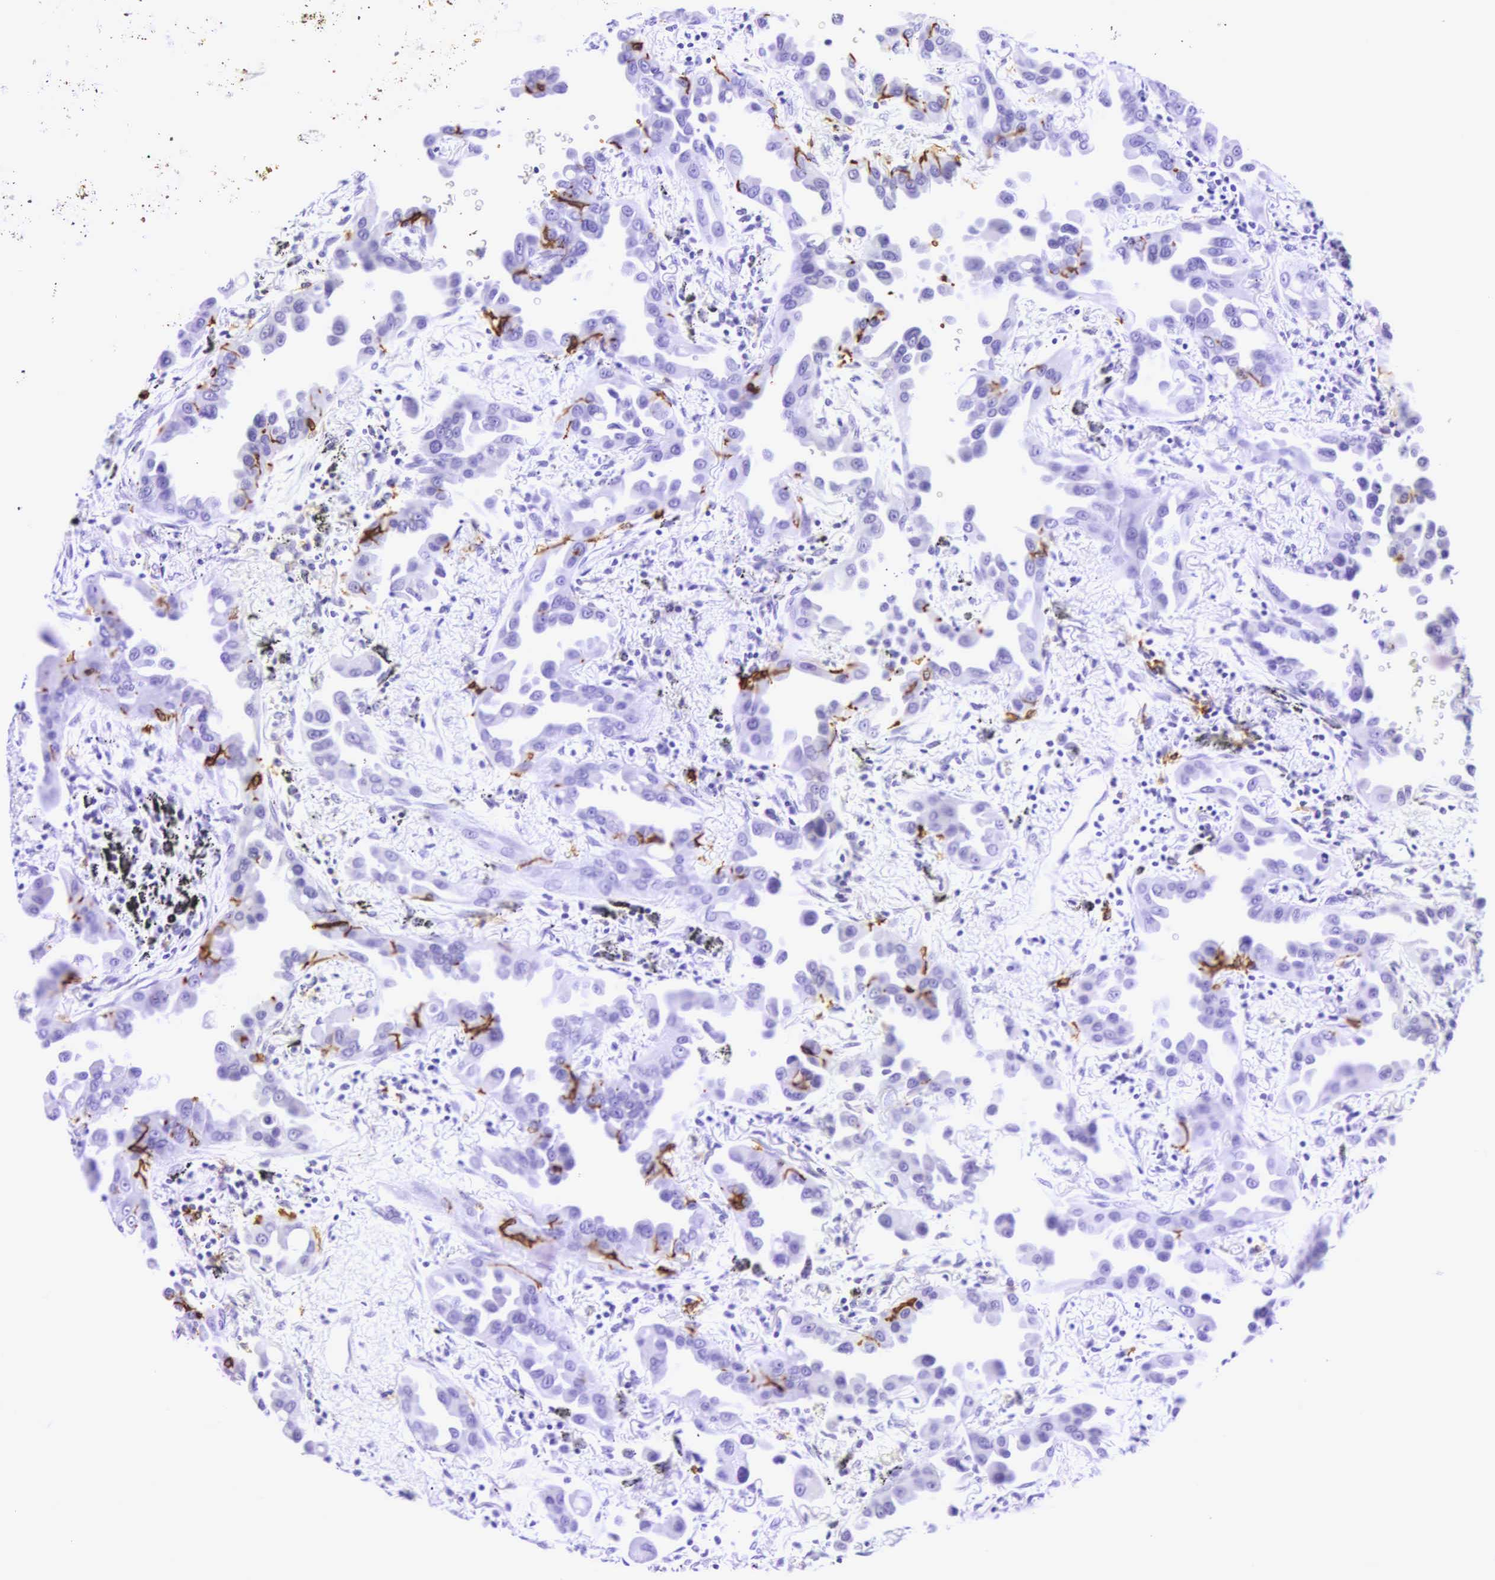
{"staining": {"intensity": "negative", "quantity": "none", "location": "none"}, "tissue": "lung cancer", "cell_type": "Tumor cells", "image_type": "cancer", "snomed": [{"axis": "morphology", "description": "Adenocarcinoma, NOS"}, {"axis": "topography", "description": "Lung"}], "caption": "Immunohistochemistry photomicrograph of neoplastic tissue: lung cancer stained with DAB (3,3'-diaminobenzidine) displays no significant protein positivity in tumor cells.", "gene": "CD1A", "patient": {"sex": "male", "age": 68}}